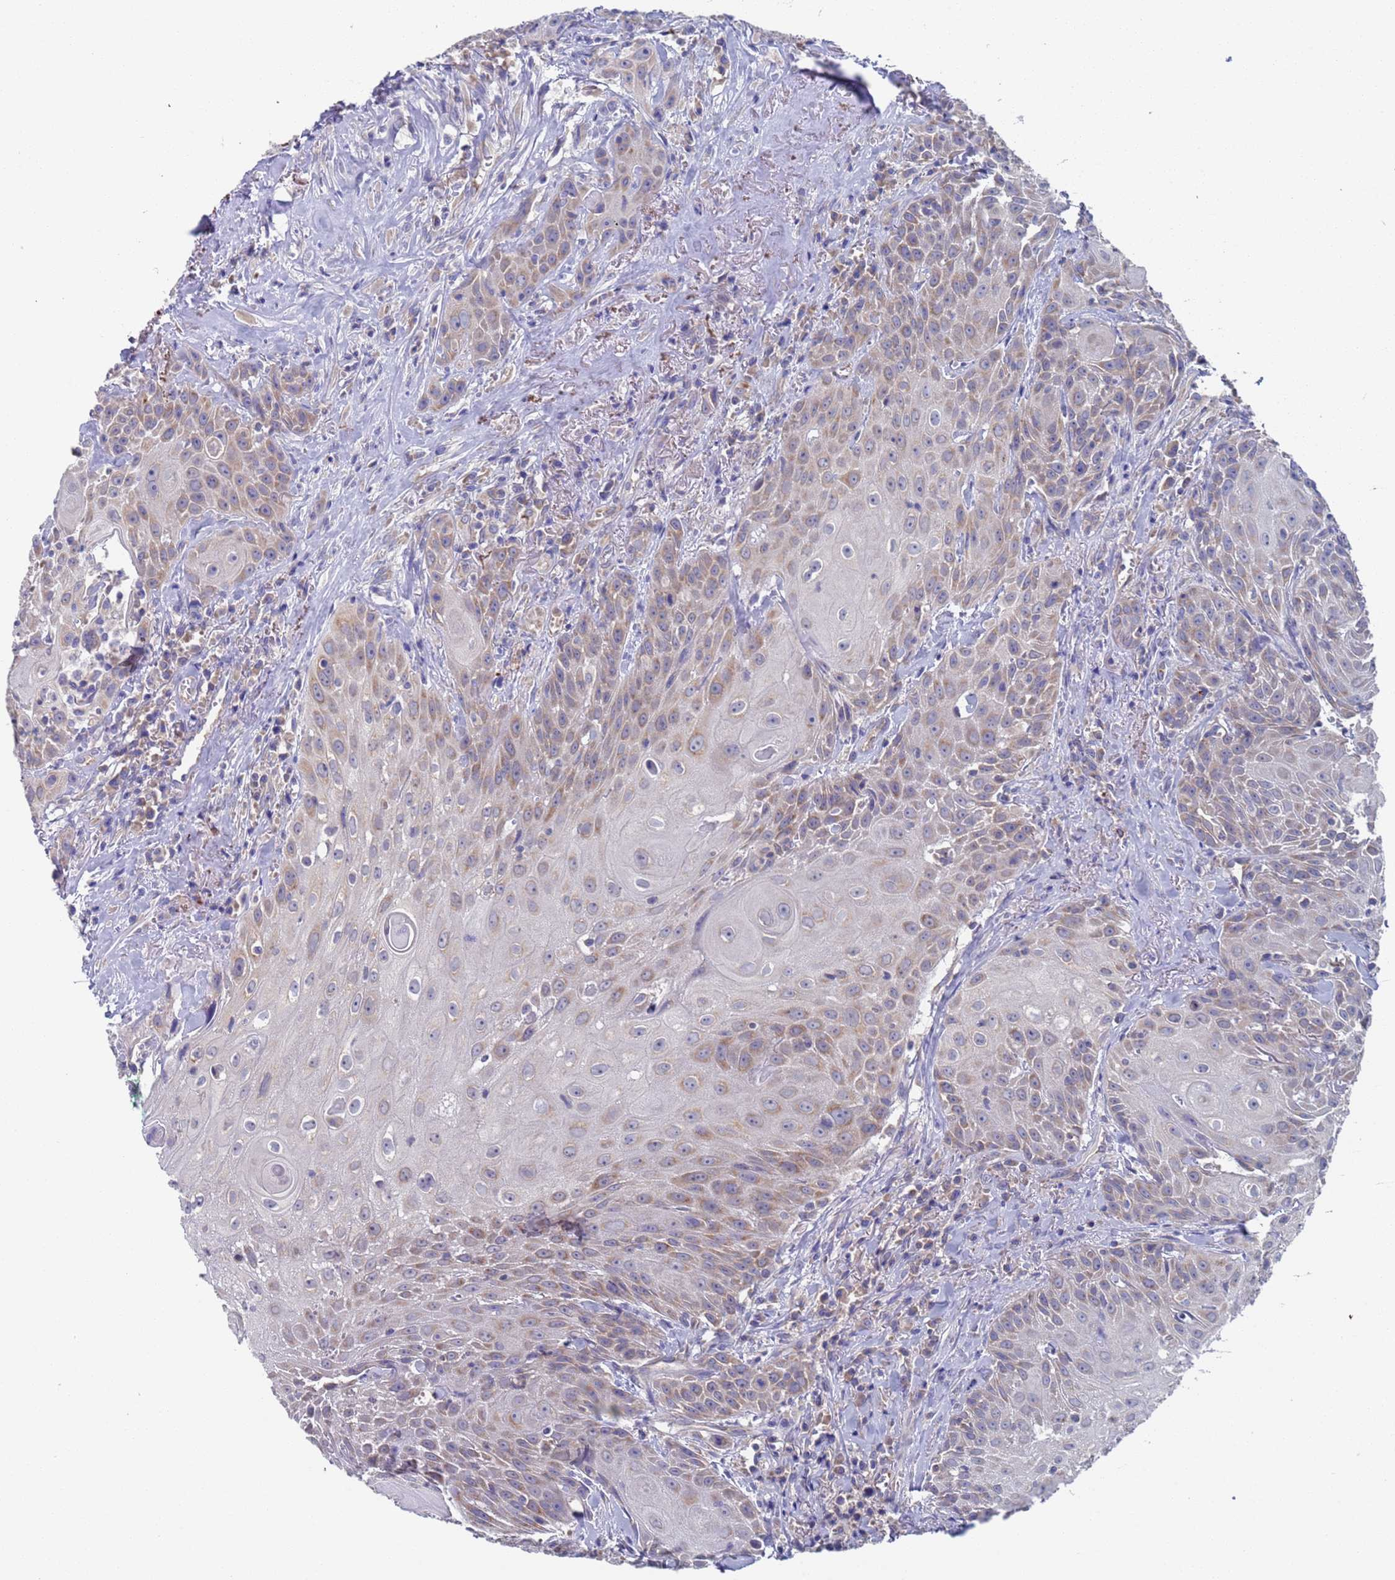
{"staining": {"intensity": "weak", "quantity": "25%-75%", "location": "cytoplasmic/membranous"}, "tissue": "head and neck cancer", "cell_type": "Tumor cells", "image_type": "cancer", "snomed": [{"axis": "morphology", "description": "Squamous cell carcinoma, NOS"}, {"axis": "topography", "description": "Oral tissue"}, {"axis": "topography", "description": "Head-Neck"}], "caption": "Immunohistochemistry (IHC) (DAB (3,3'-diaminobenzidine)) staining of head and neck cancer displays weak cytoplasmic/membranous protein expression in about 25%-75% of tumor cells. (Stains: DAB in brown, nuclei in blue, Microscopy: brightfield microscopy at high magnification).", "gene": "PET117", "patient": {"sex": "female", "age": 82}}